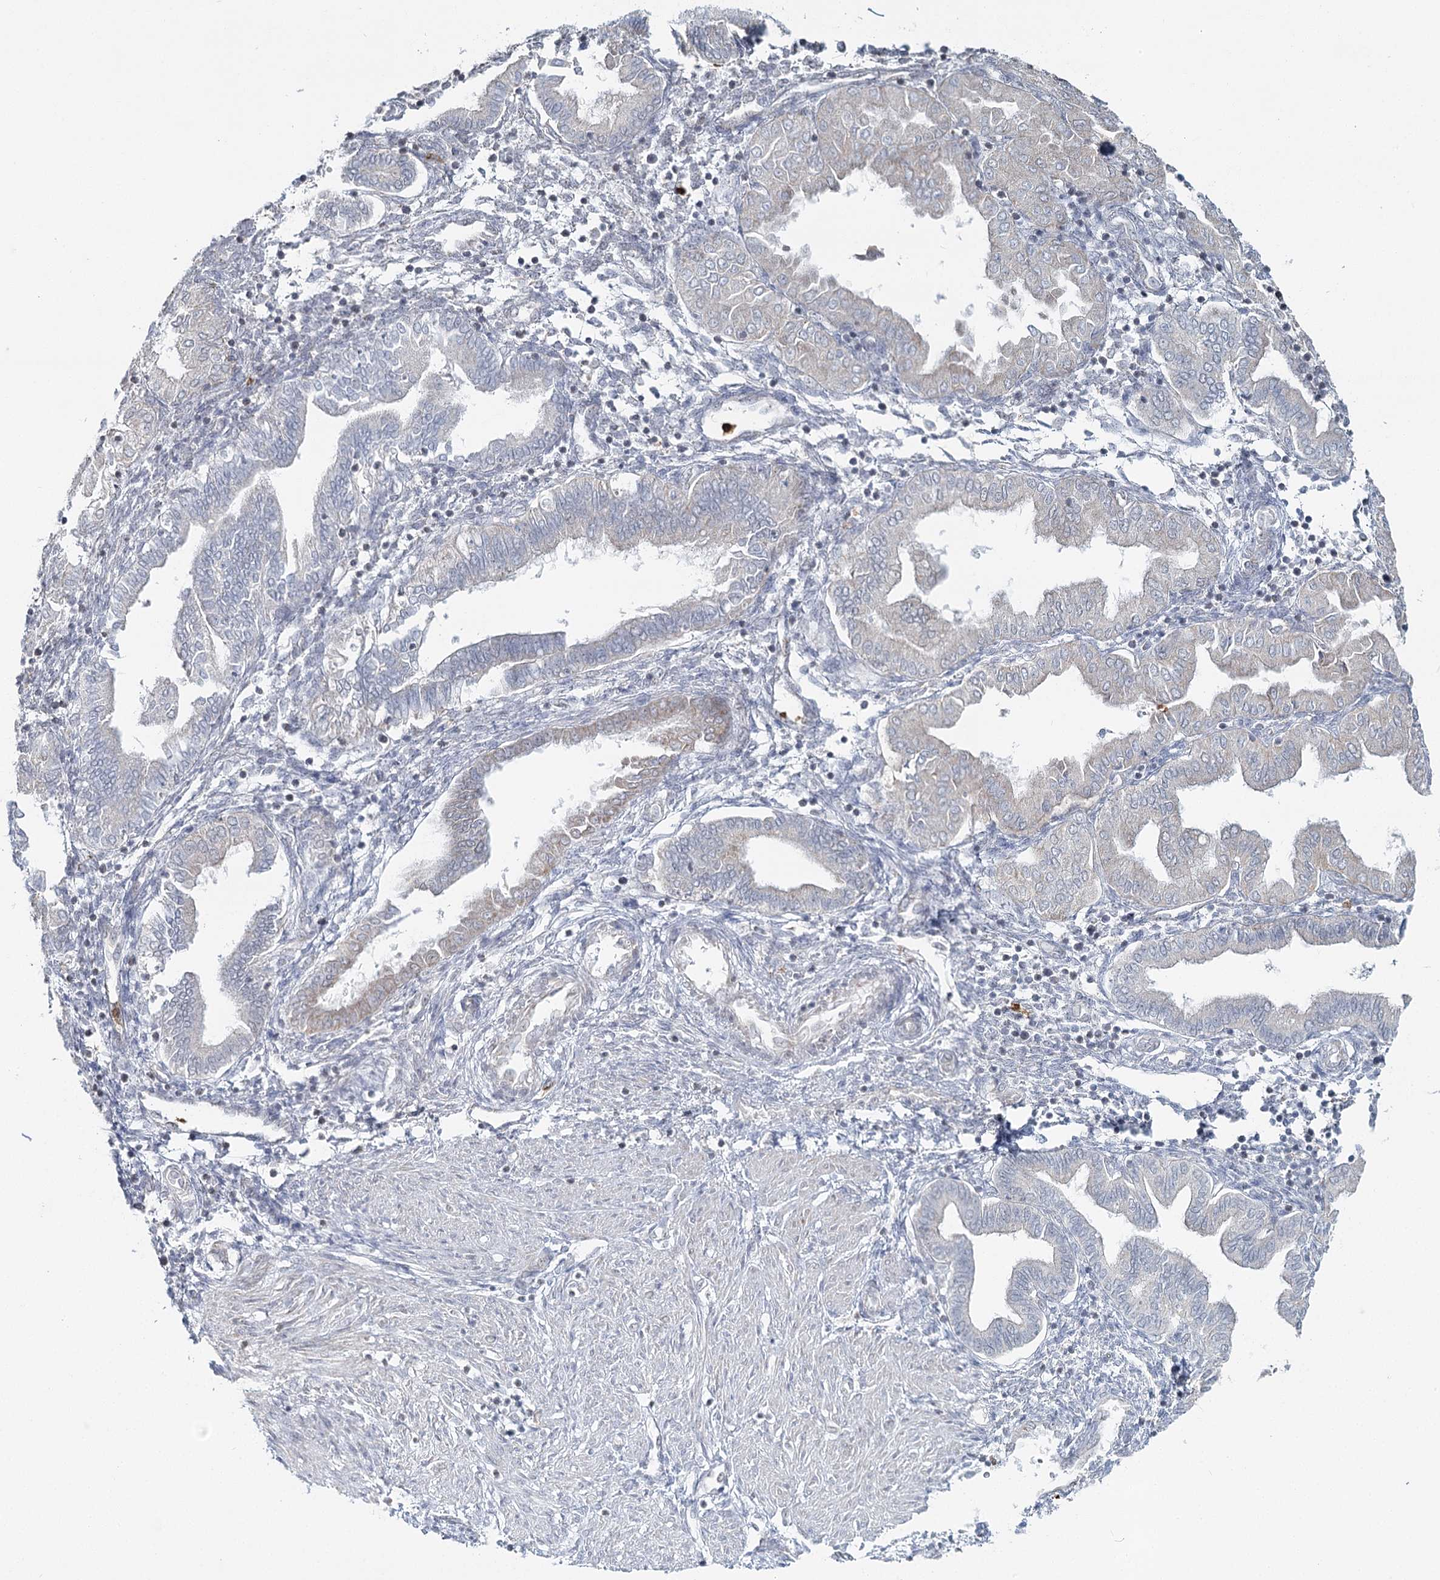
{"staining": {"intensity": "negative", "quantity": "none", "location": "none"}, "tissue": "endometrium", "cell_type": "Cells in endometrial stroma", "image_type": "normal", "snomed": [{"axis": "morphology", "description": "Normal tissue, NOS"}, {"axis": "topography", "description": "Endometrium"}], "caption": "Immunohistochemistry of unremarkable human endometrium reveals no positivity in cells in endometrial stroma. (IHC, brightfield microscopy, high magnification).", "gene": "ATAD1", "patient": {"sex": "female", "age": 53}}